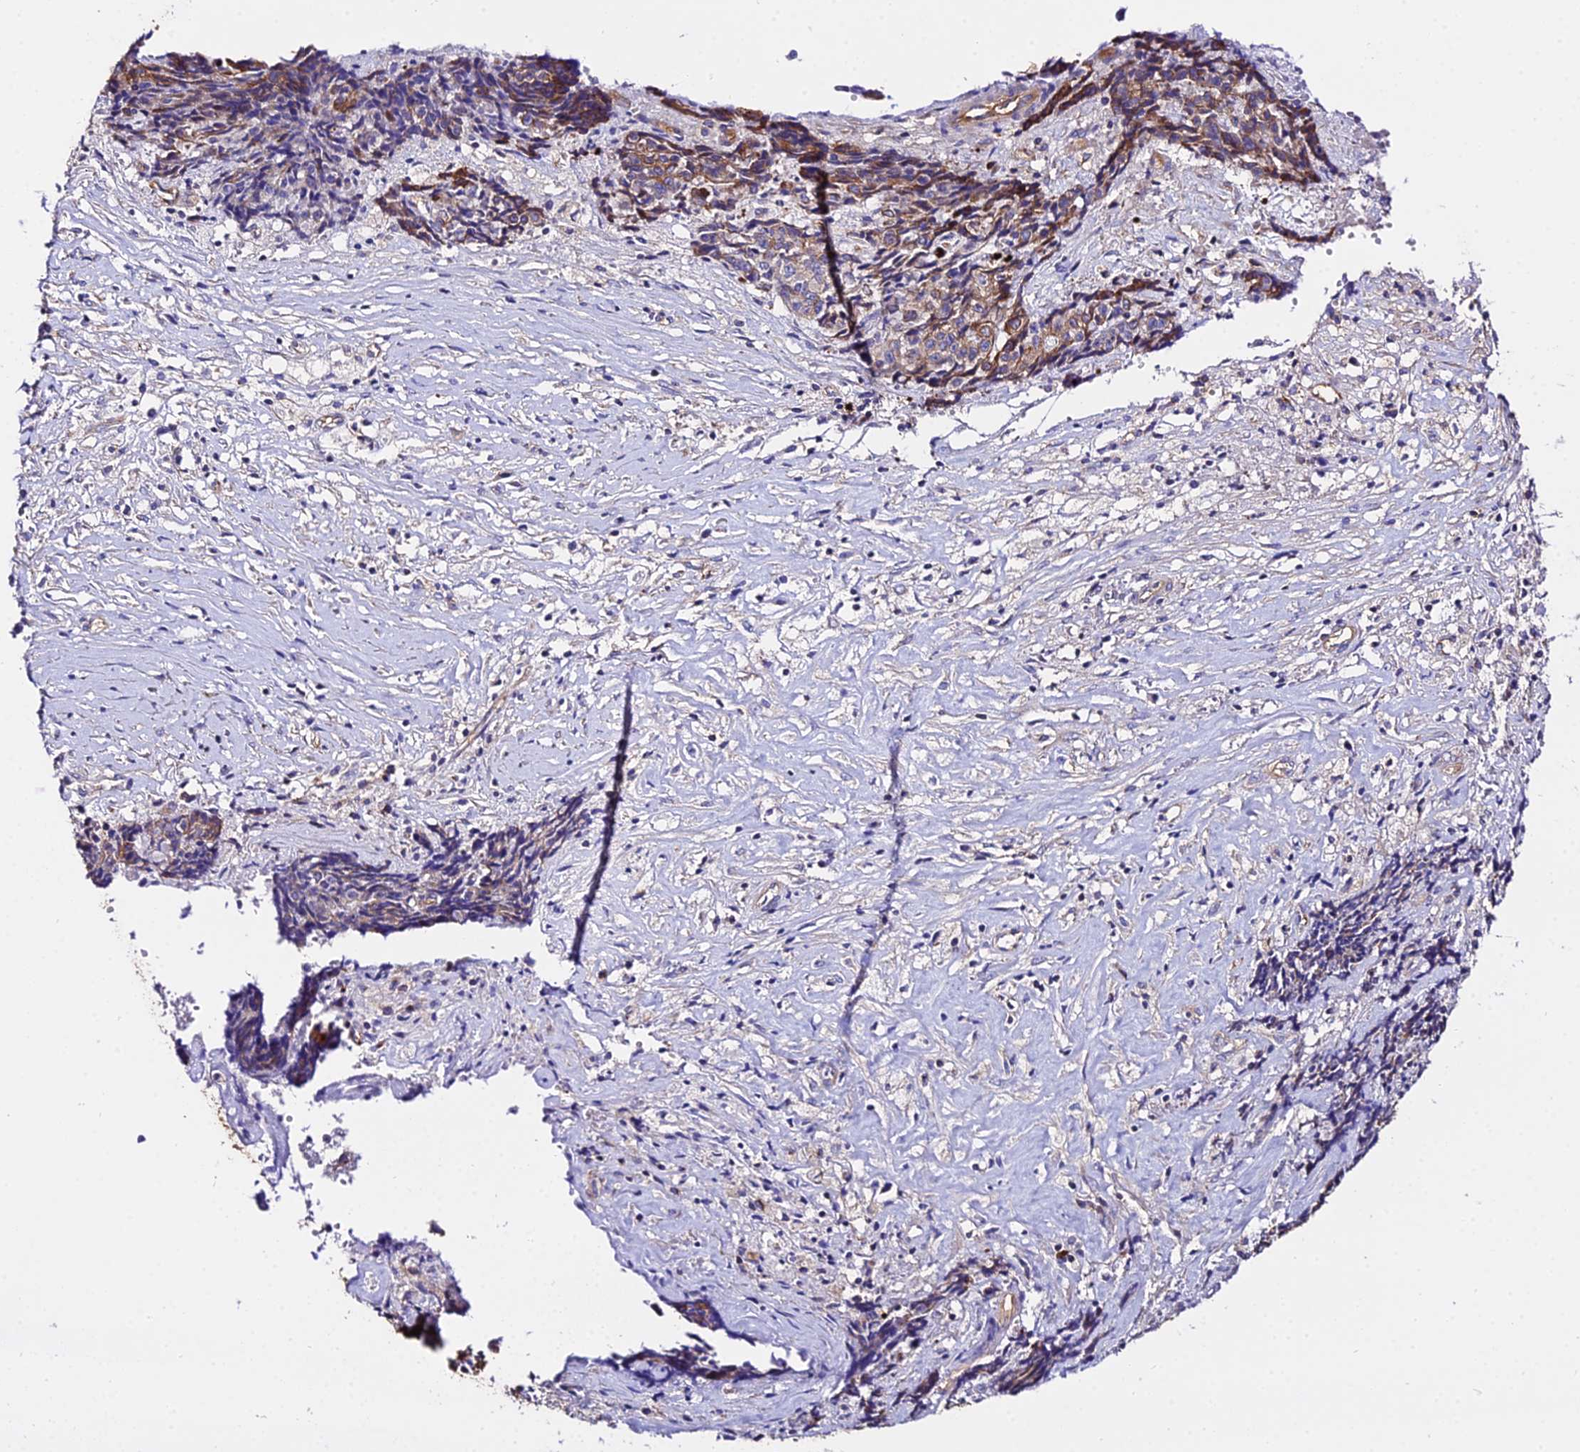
{"staining": {"intensity": "moderate", "quantity": ">75%", "location": "cytoplasmic/membranous"}, "tissue": "ovarian cancer", "cell_type": "Tumor cells", "image_type": "cancer", "snomed": [{"axis": "morphology", "description": "Carcinoma, endometroid"}, {"axis": "topography", "description": "Ovary"}], "caption": "This histopathology image reveals immunohistochemistry (IHC) staining of ovarian cancer, with medium moderate cytoplasmic/membranous expression in about >75% of tumor cells.", "gene": "DAW1", "patient": {"sex": "female", "age": 42}}